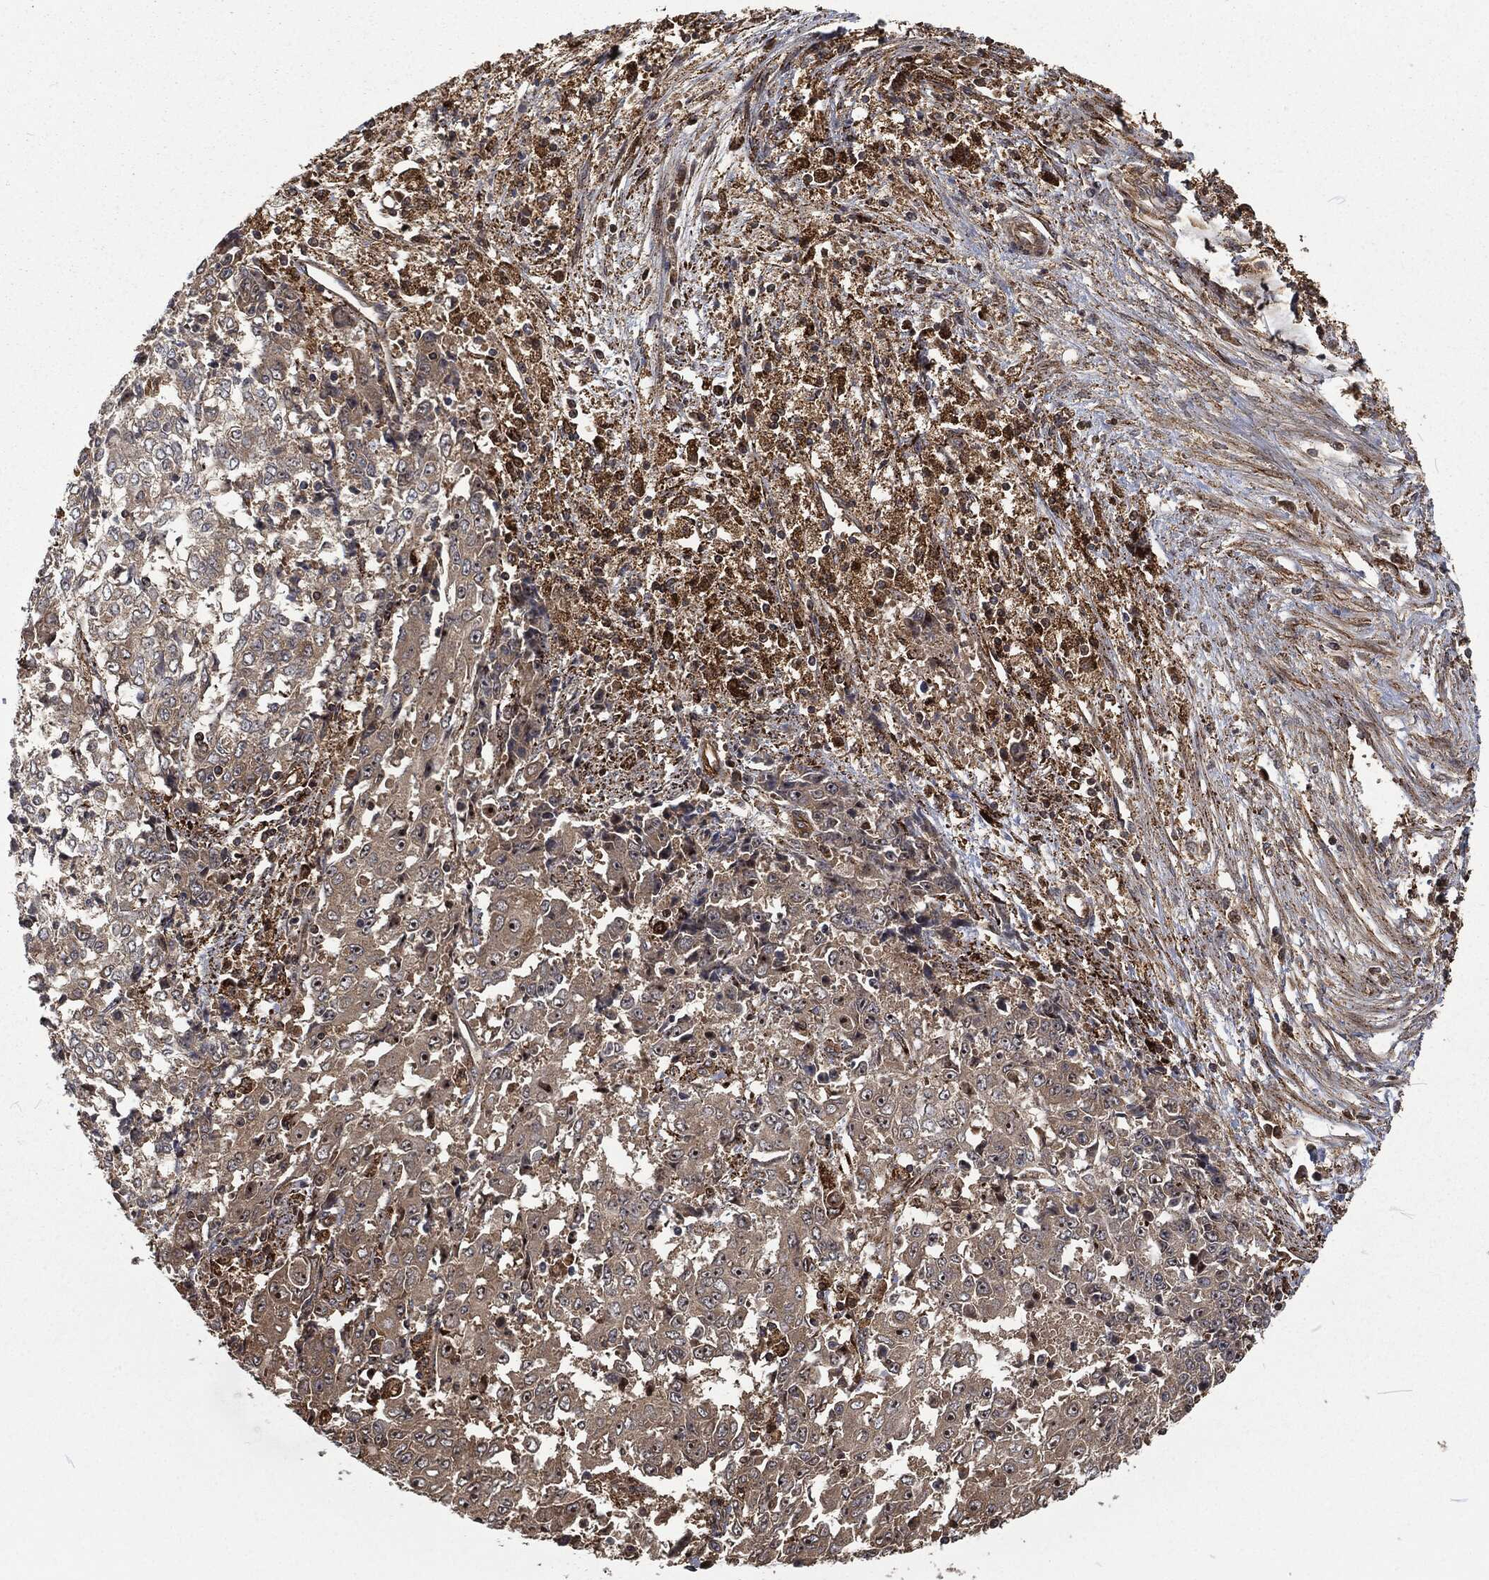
{"staining": {"intensity": "weak", "quantity": "25%-75%", "location": "cytoplasmic/membranous"}, "tissue": "ovarian cancer", "cell_type": "Tumor cells", "image_type": "cancer", "snomed": [{"axis": "morphology", "description": "Carcinoma, endometroid"}, {"axis": "topography", "description": "Ovary"}], "caption": "Immunohistochemistry histopathology image of human ovarian cancer (endometroid carcinoma) stained for a protein (brown), which reveals low levels of weak cytoplasmic/membranous positivity in approximately 25%-75% of tumor cells.", "gene": "RFTN1", "patient": {"sex": "female", "age": 42}}